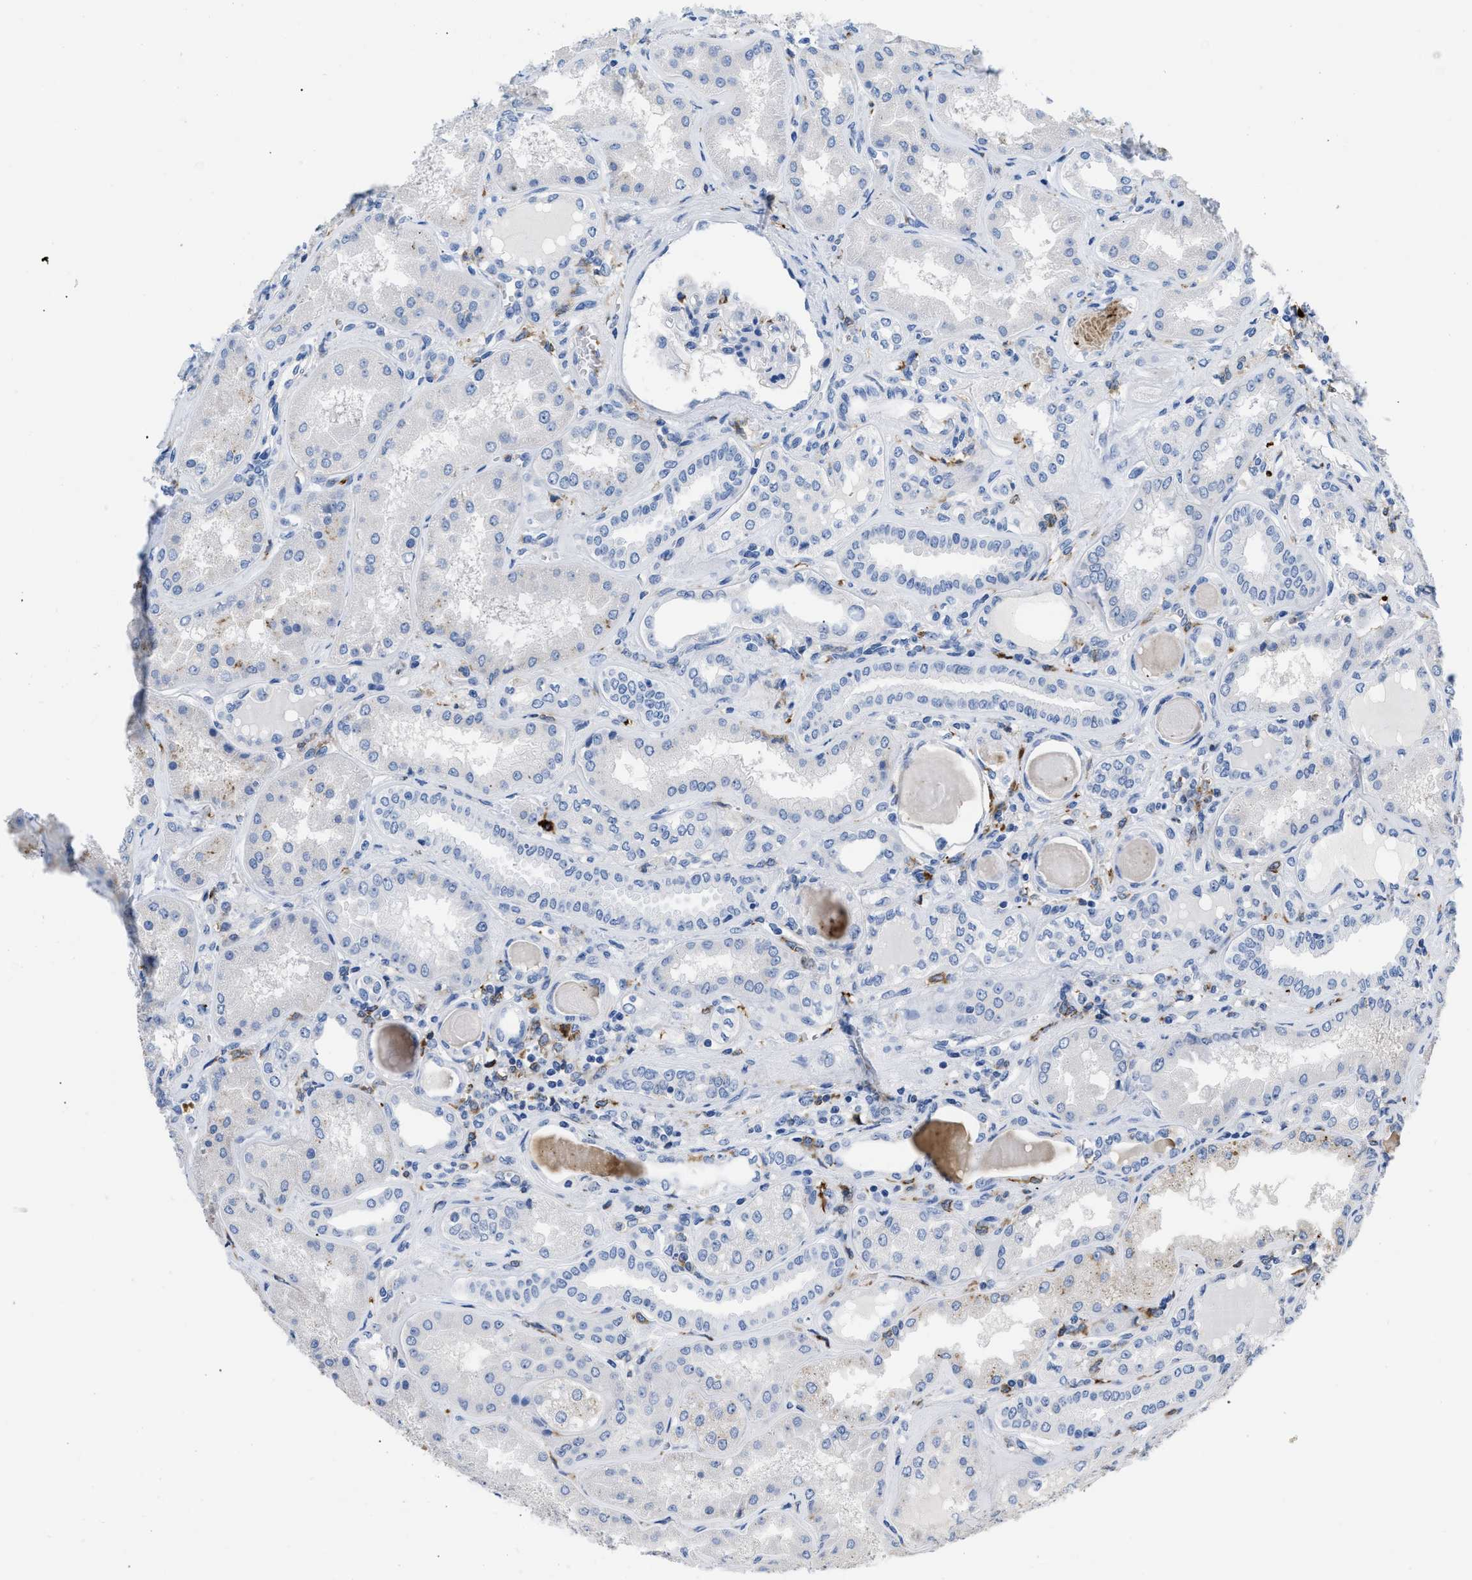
{"staining": {"intensity": "negative", "quantity": "none", "location": "none"}, "tissue": "kidney", "cell_type": "Cells in glomeruli", "image_type": "normal", "snomed": [{"axis": "morphology", "description": "Normal tissue, NOS"}, {"axis": "topography", "description": "Kidney"}], "caption": "The micrograph exhibits no staining of cells in glomeruli in benign kidney.", "gene": "FGF18", "patient": {"sex": "female", "age": 56}}